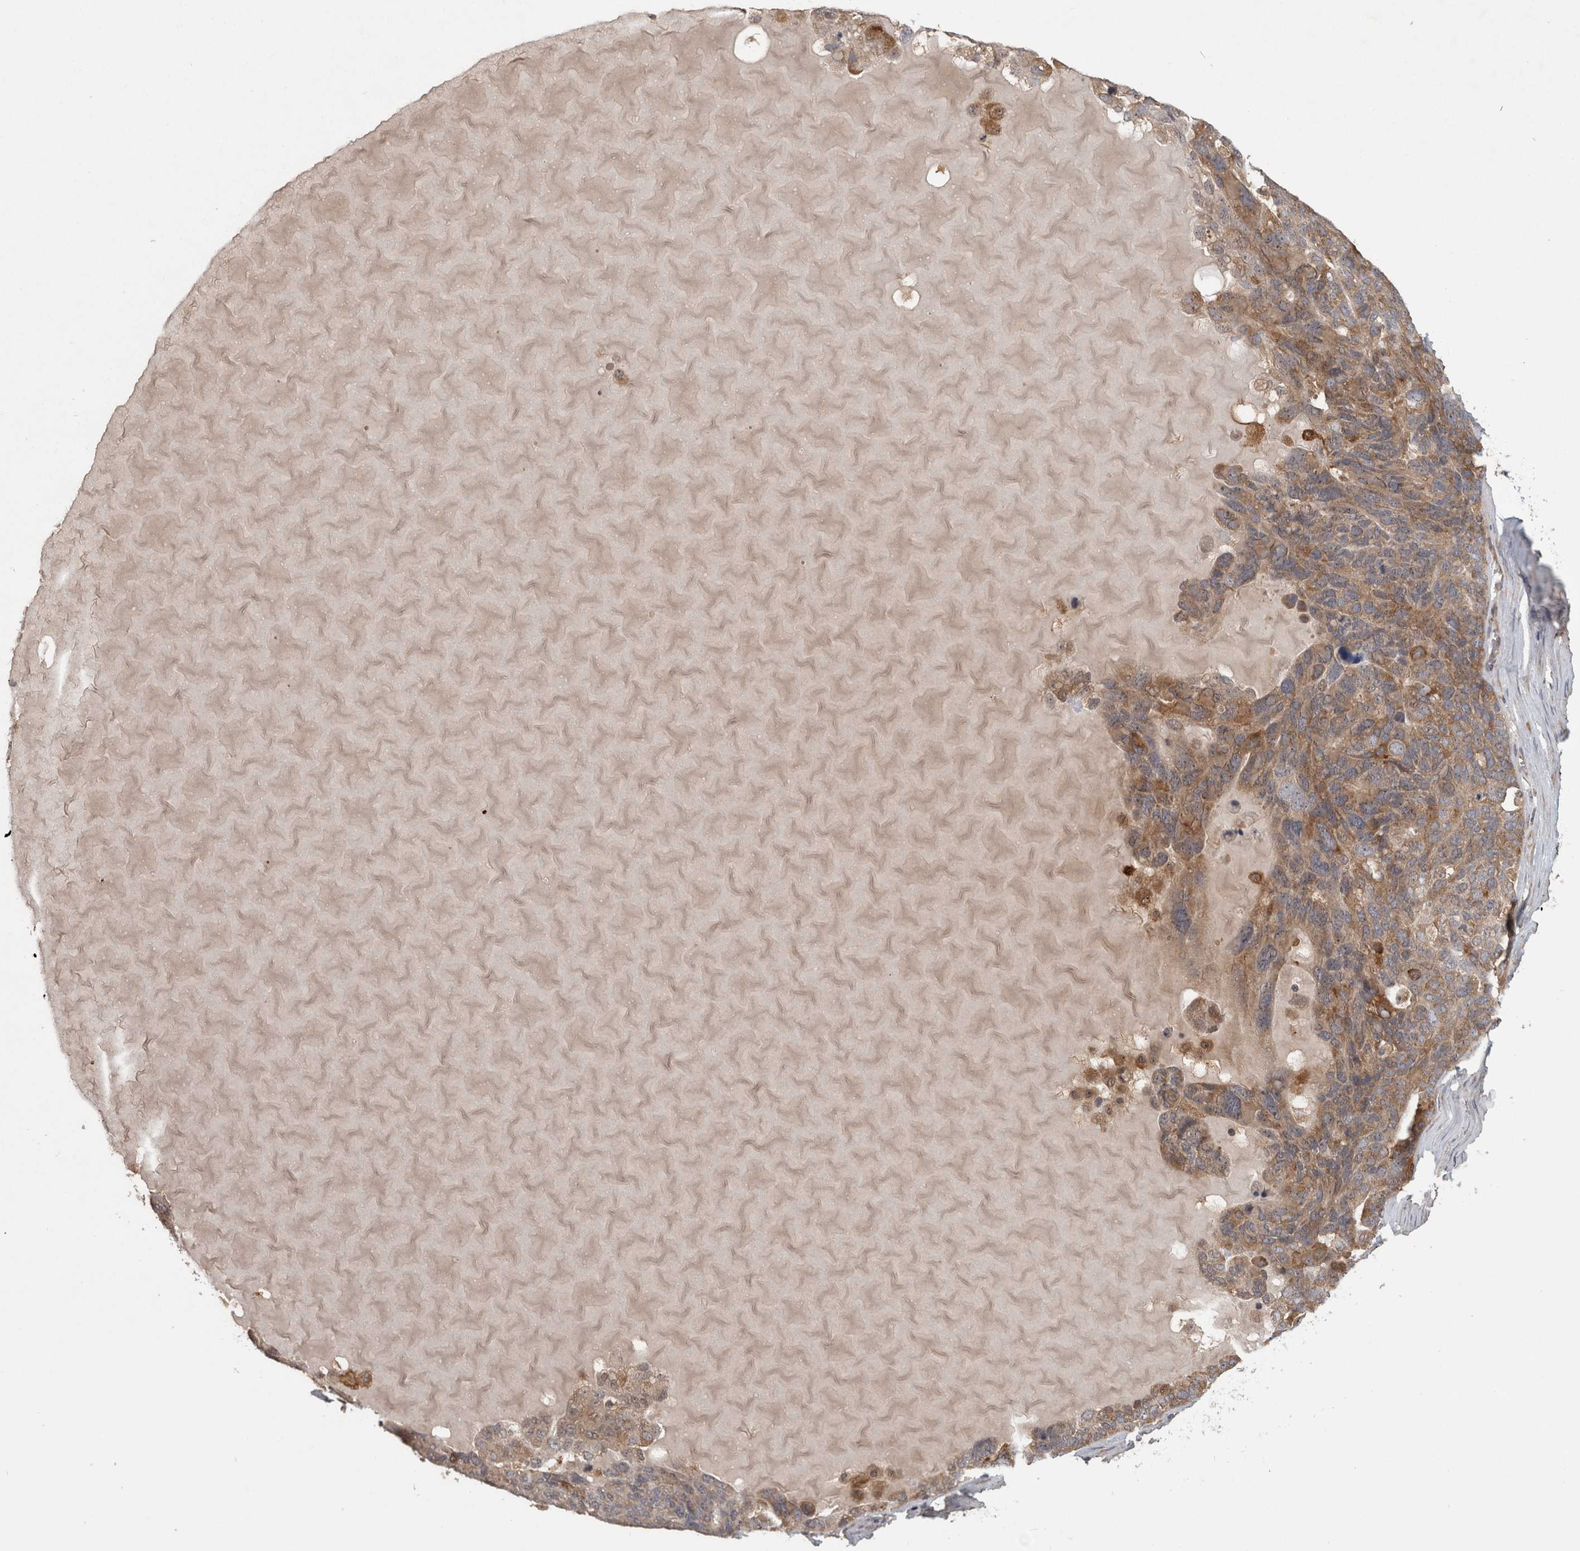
{"staining": {"intensity": "moderate", "quantity": ">75%", "location": "cytoplasmic/membranous"}, "tissue": "ovarian cancer", "cell_type": "Tumor cells", "image_type": "cancer", "snomed": [{"axis": "morphology", "description": "Cystadenocarcinoma, serous, NOS"}, {"axis": "topography", "description": "Ovary"}], "caption": "There is medium levels of moderate cytoplasmic/membranous positivity in tumor cells of ovarian cancer (serous cystadenocarcinoma), as demonstrated by immunohistochemical staining (brown color).", "gene": "ATXN2", "patient": {"sex": "female", "age": 44}}